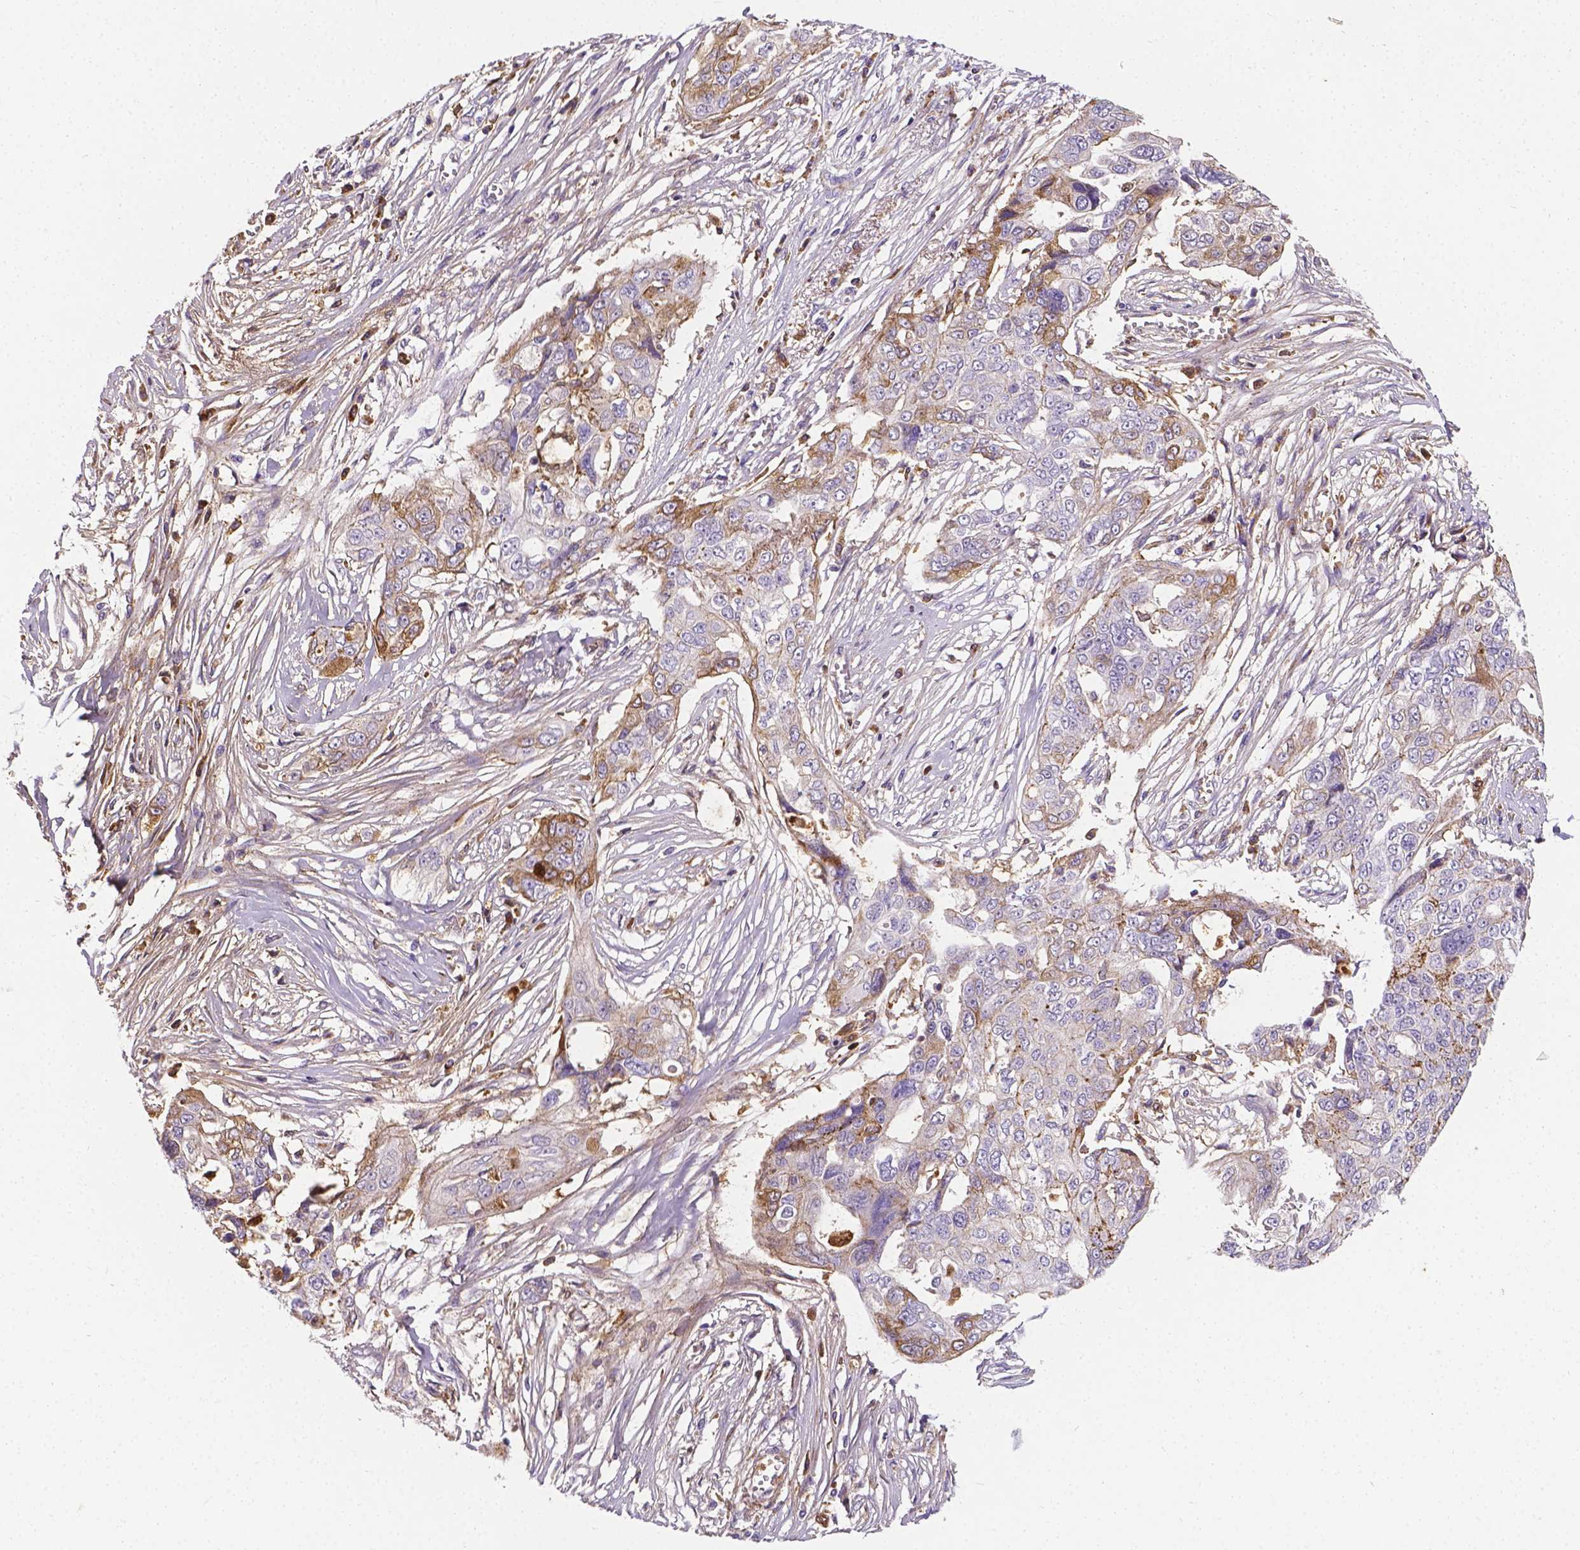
{"staining": {"intensity": "moderate", "quantity": "<25%", "location": "cytoplasmic/membranous"}, "tissue": "ovarian cancer", "cell_type": "Tumor cells", "image_type": "cancer", "snomed": [{"axis": "morphology", "description": "Carcinoma, endometroid"}, {"axis": "topography", "description": "Ovary"}], "caption": "Ovarian cancer (endometroid carcinoma) tissue shows moderate cytoplasmic/membranous staining in about <25% of tumor cells, visualized by immunohistochemistry.", "gene": "APOE", "patient": {"sex": "female", "age": 70}}